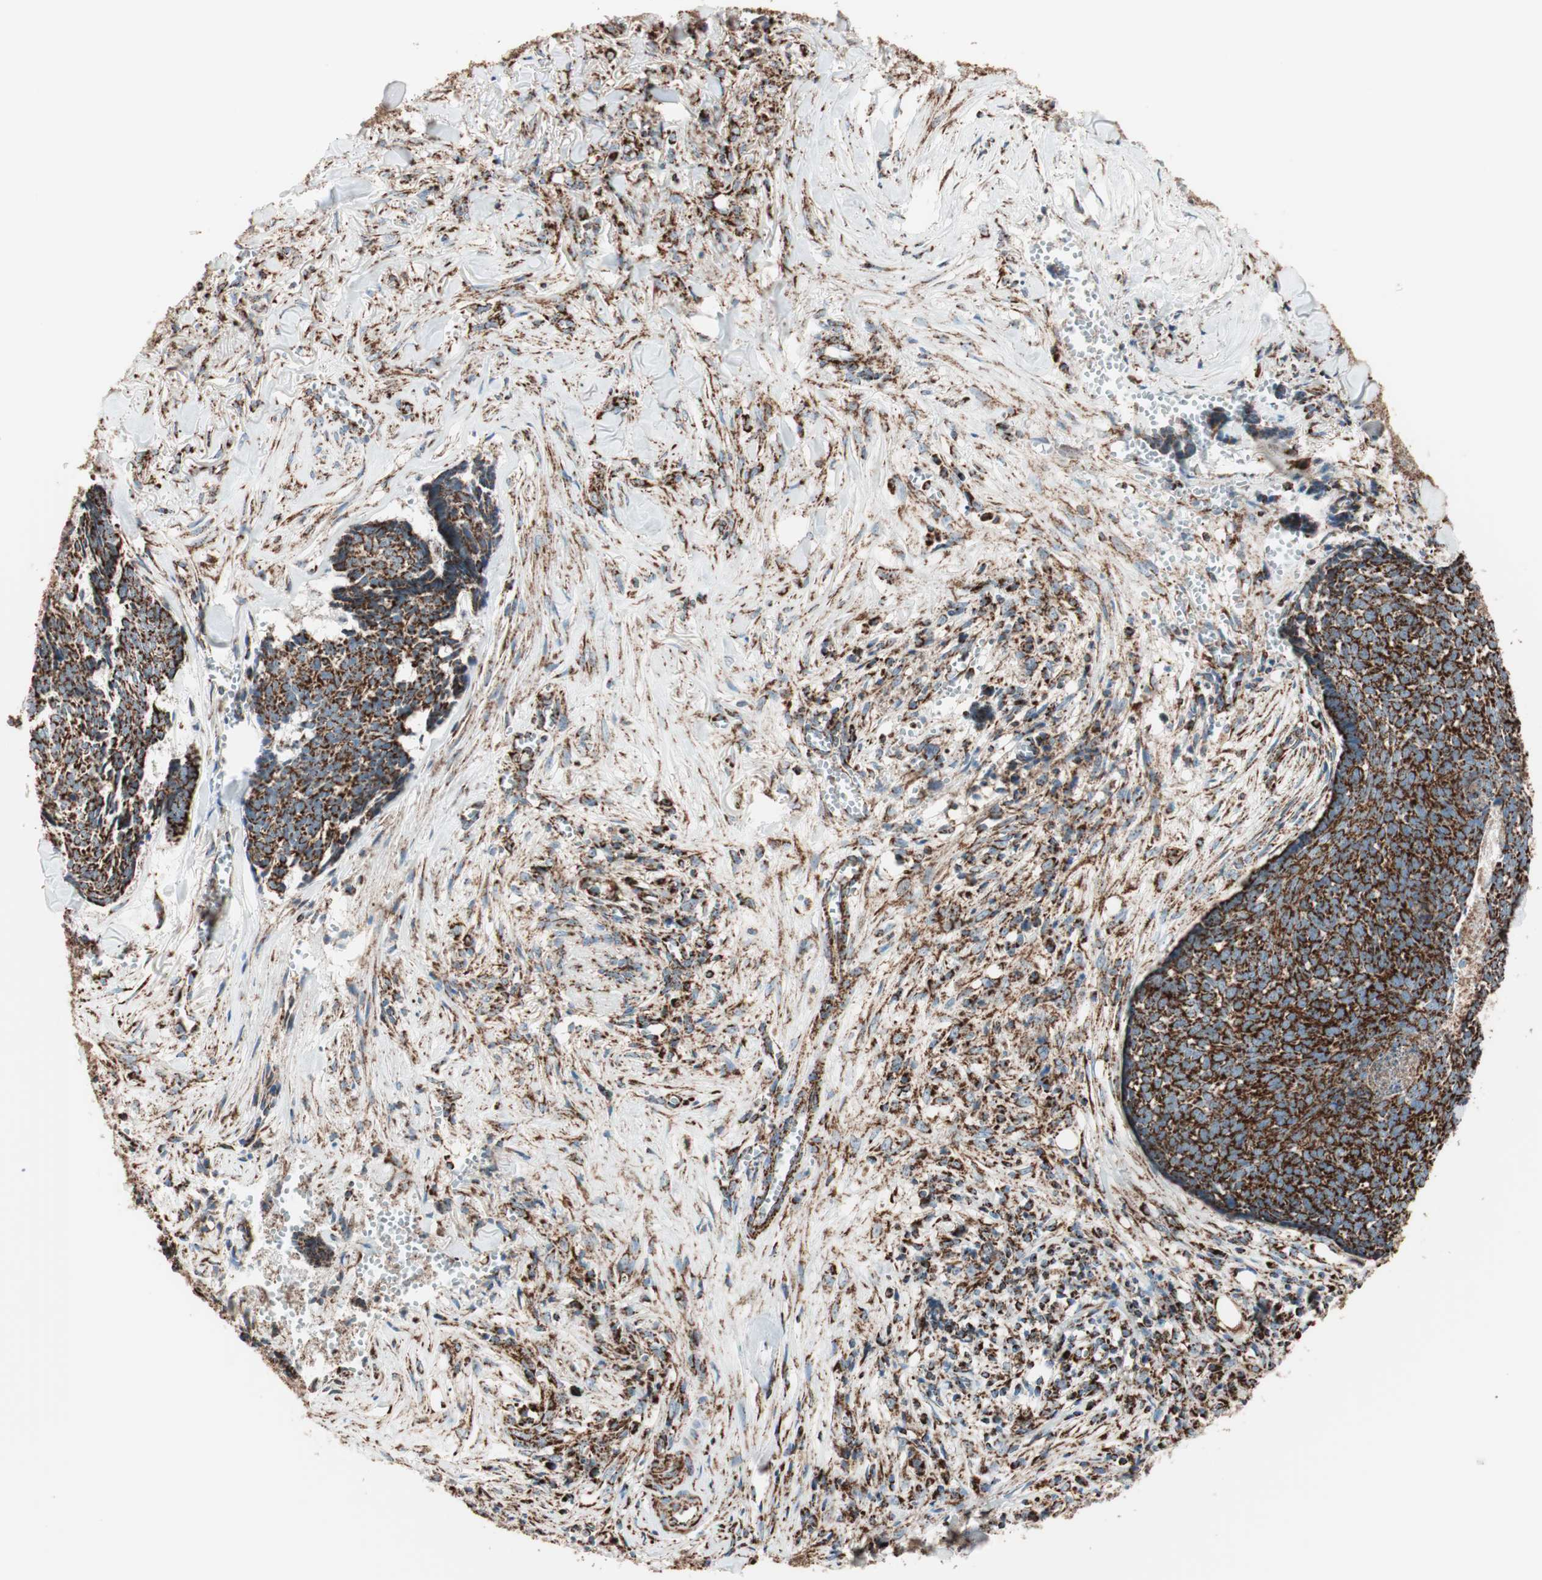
{"staining": {"intensity": "strong", "quantity": ">75%", "location": "cytoplasmic/membranous"}, "tissue": "skin cancer", "cell_type": "Tumor cells", "image_type": "cancer", "snomed": [{"axis": "morphology", "description": "Basal cell carcinoma"}, {"axis": "topography", "description": "Skin"}], "caption": "Skin basal cell carcinoma stained with immunohistochemistry reveals strong cytoplasmic/membranous expression in approximately >75% of tumor cells.", "gene": "TOMM22", "patient": {"sex": "male", "age": 84}}